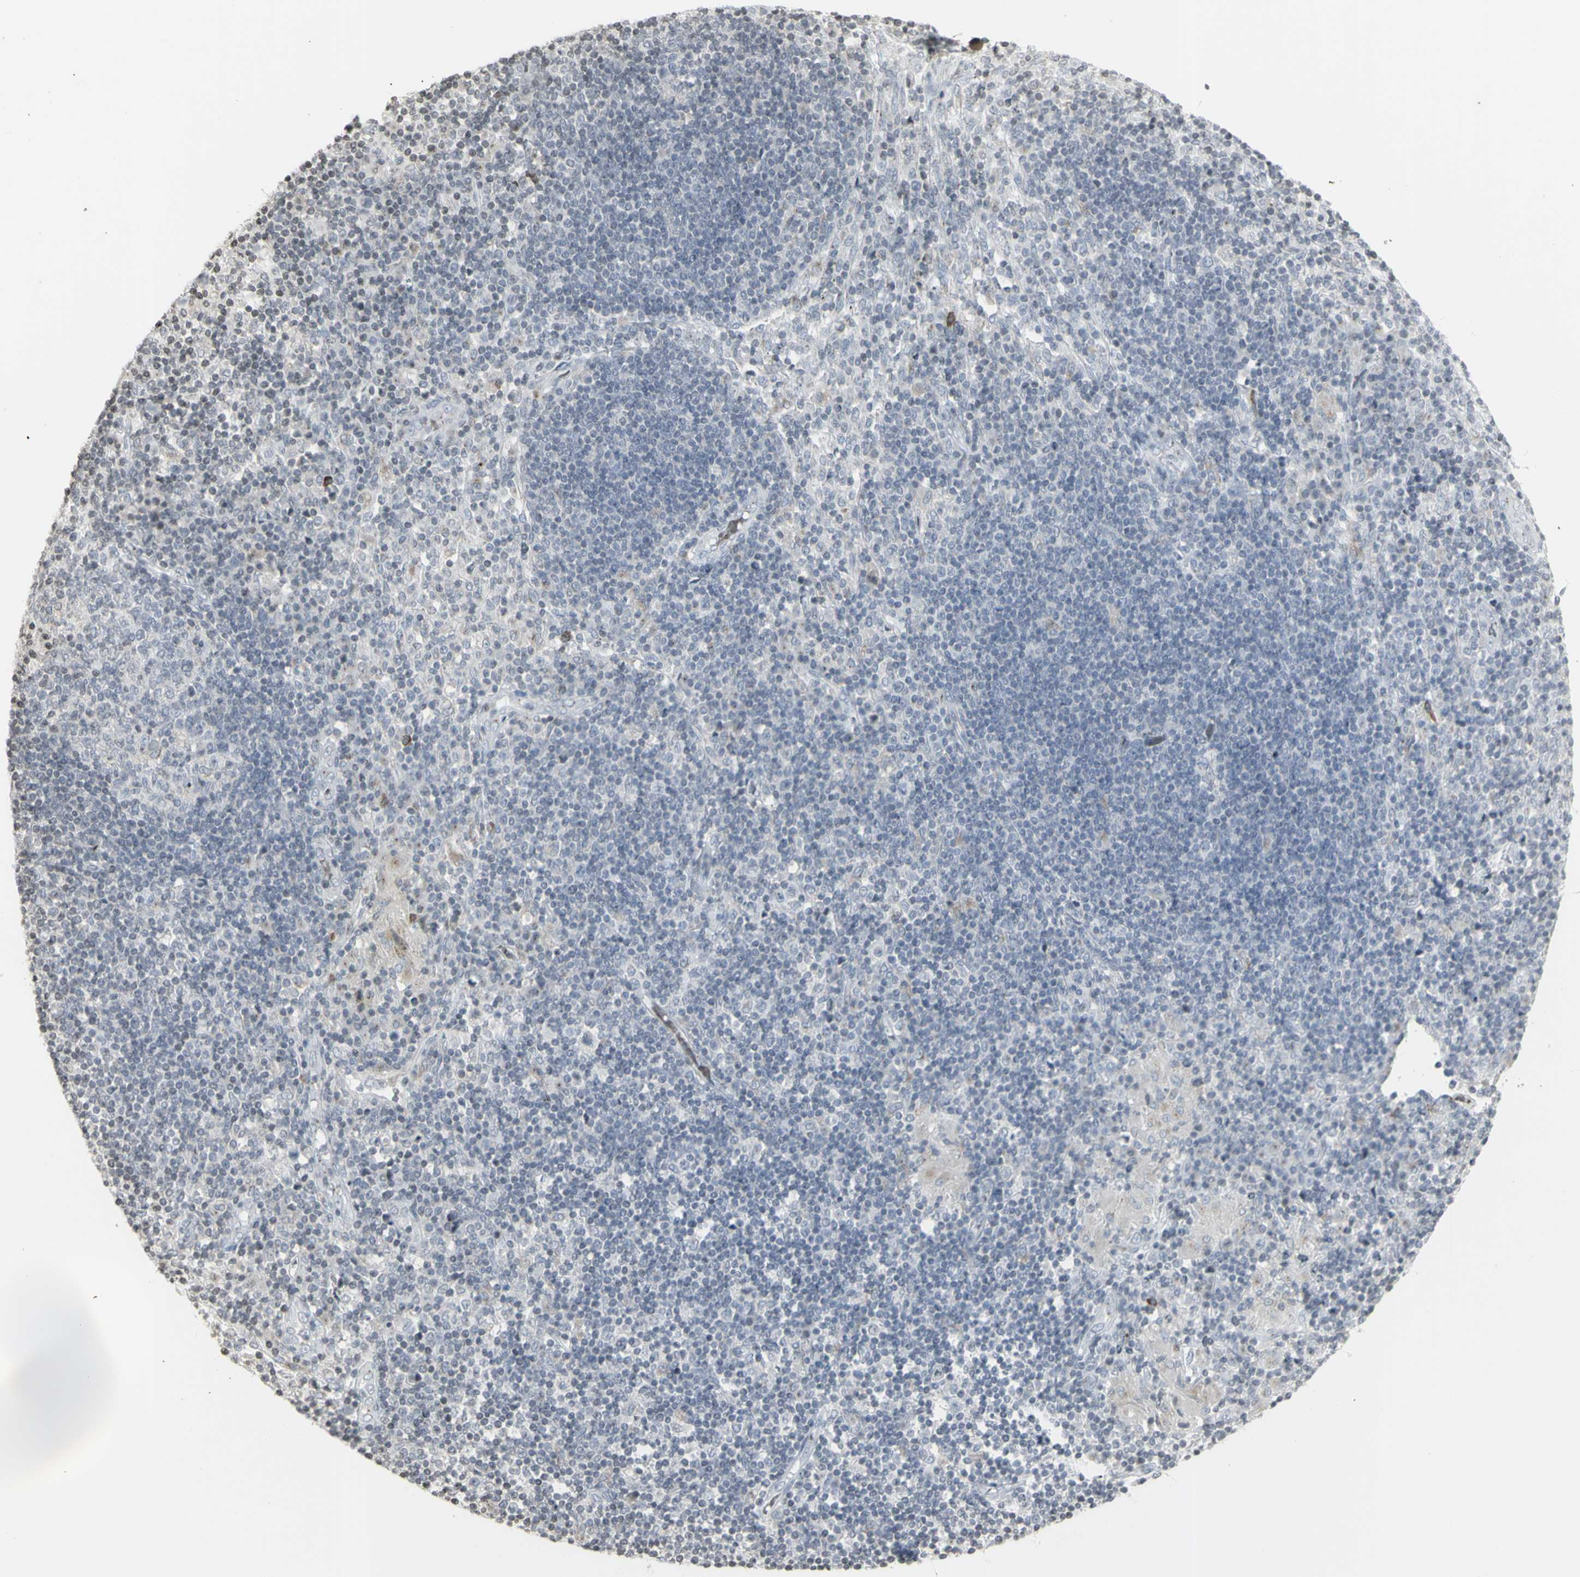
{"staining": {"intensity": "weak", "quantity": "<25%", "location": "cytoplasmic/membranous"}, "tissue": "adipose tissue", "cell_type": "Adipocytes", "image_type": "normal", "snomed": [{"axis": "morphology", "description": "Normal tissue, NOS"}, {"axis": "morphology", "description": "Adenocarcinoma, NOS"}, {"axis": "topography", "description": "Esophagus"}], "caption": "Micrograph shows no protein positivity in adipocytes of normal adipose tissue.", "gene": "MUC5AC", "patient": {"sex": "male", "age": 62}}